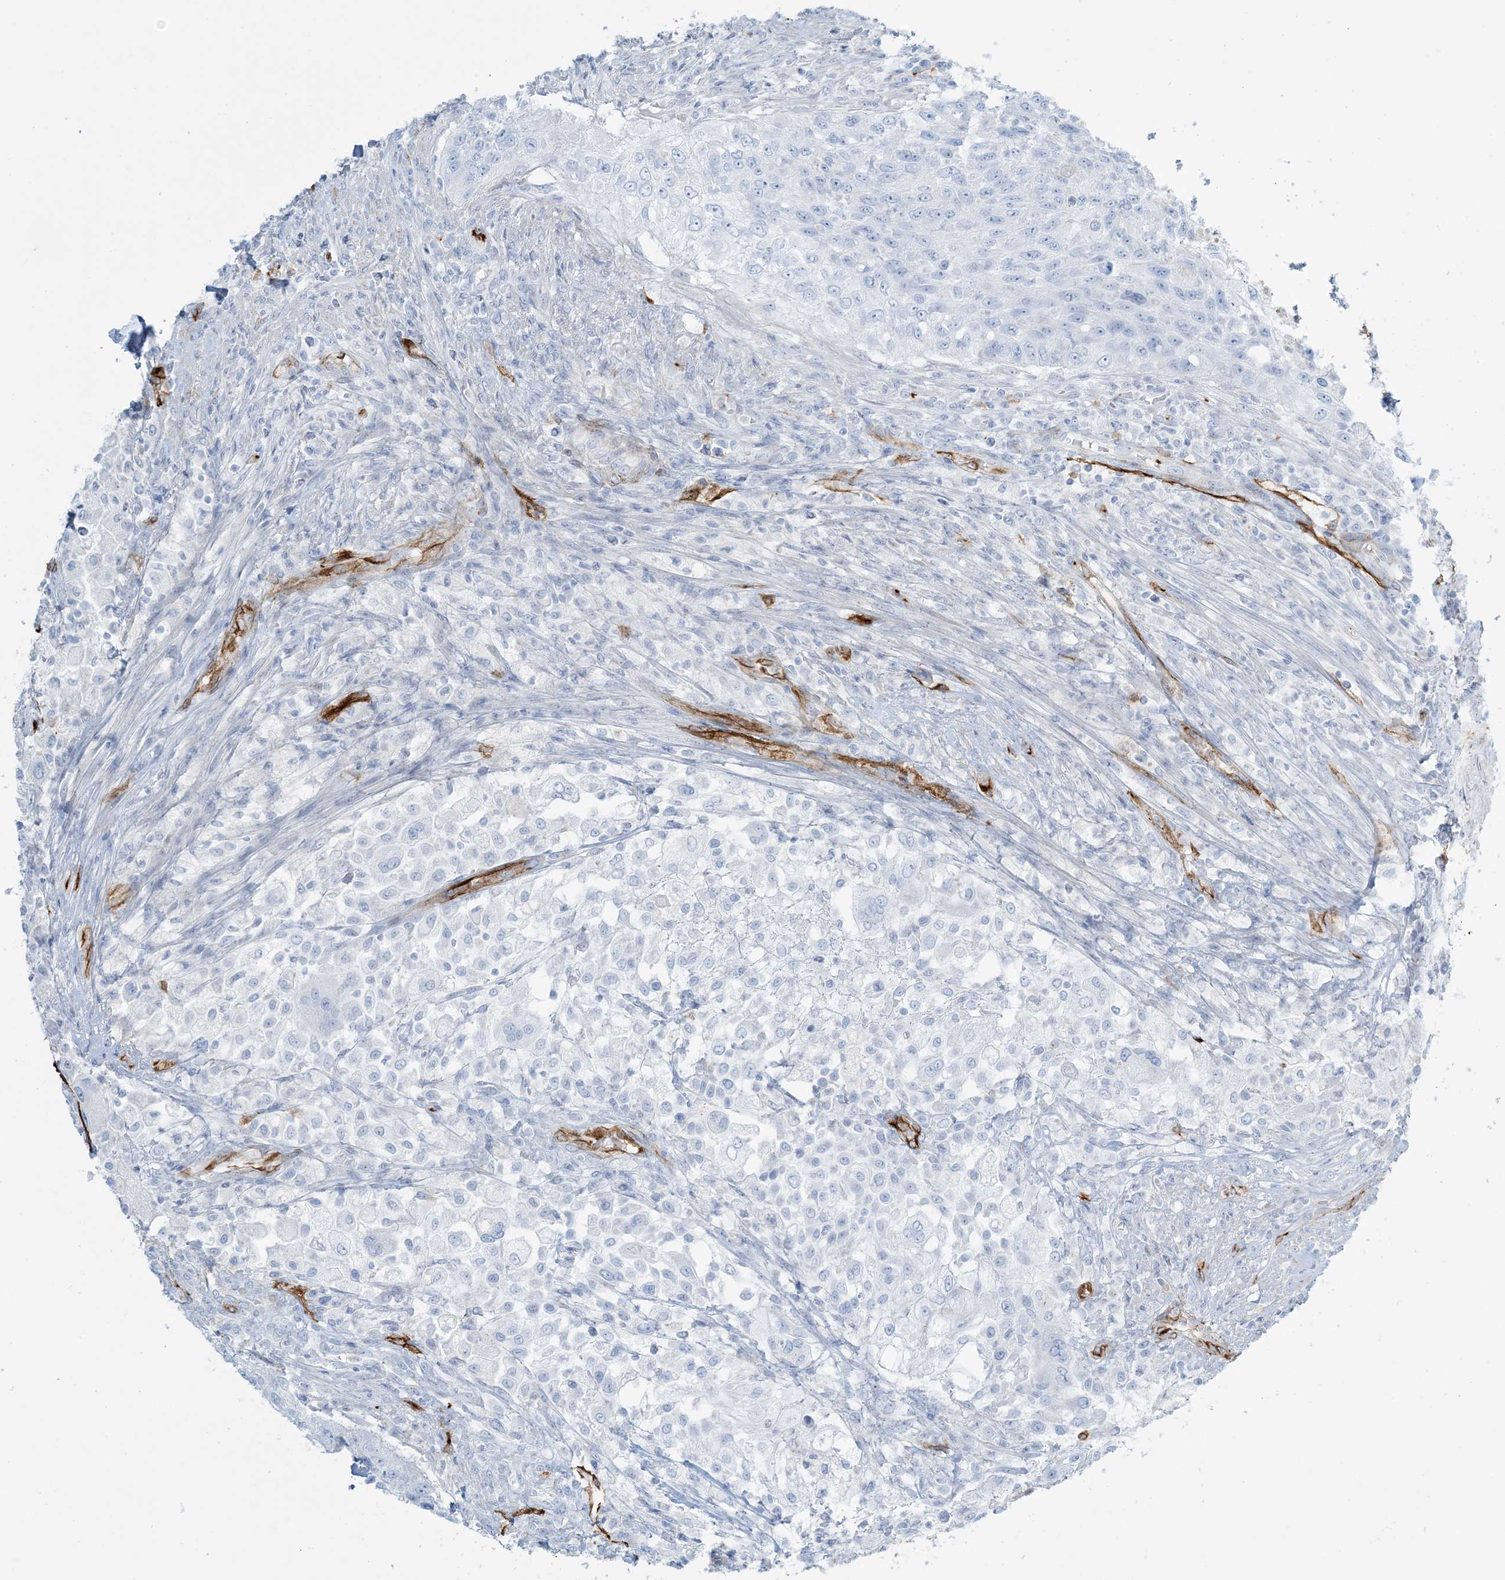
{"staining": {"intensity": "negative", "quantity": "none", "location": "none"}, "tissue": "urothelial cancer", "cell_type": "Tumor cells", "image_type": "cancer", "snomed": [{"axis": "morphology", "description": "Urothelial carcinoma, High grade"}, {"axis": "topography", "description": "Urinary bladder"}], "caption": "High-grade urothelial carcinoma stained for a protein using IHC exhibits no positivity tumor cells.", "gene": "EPS8L3", "patient": {"sex": "female", "age": 60}}